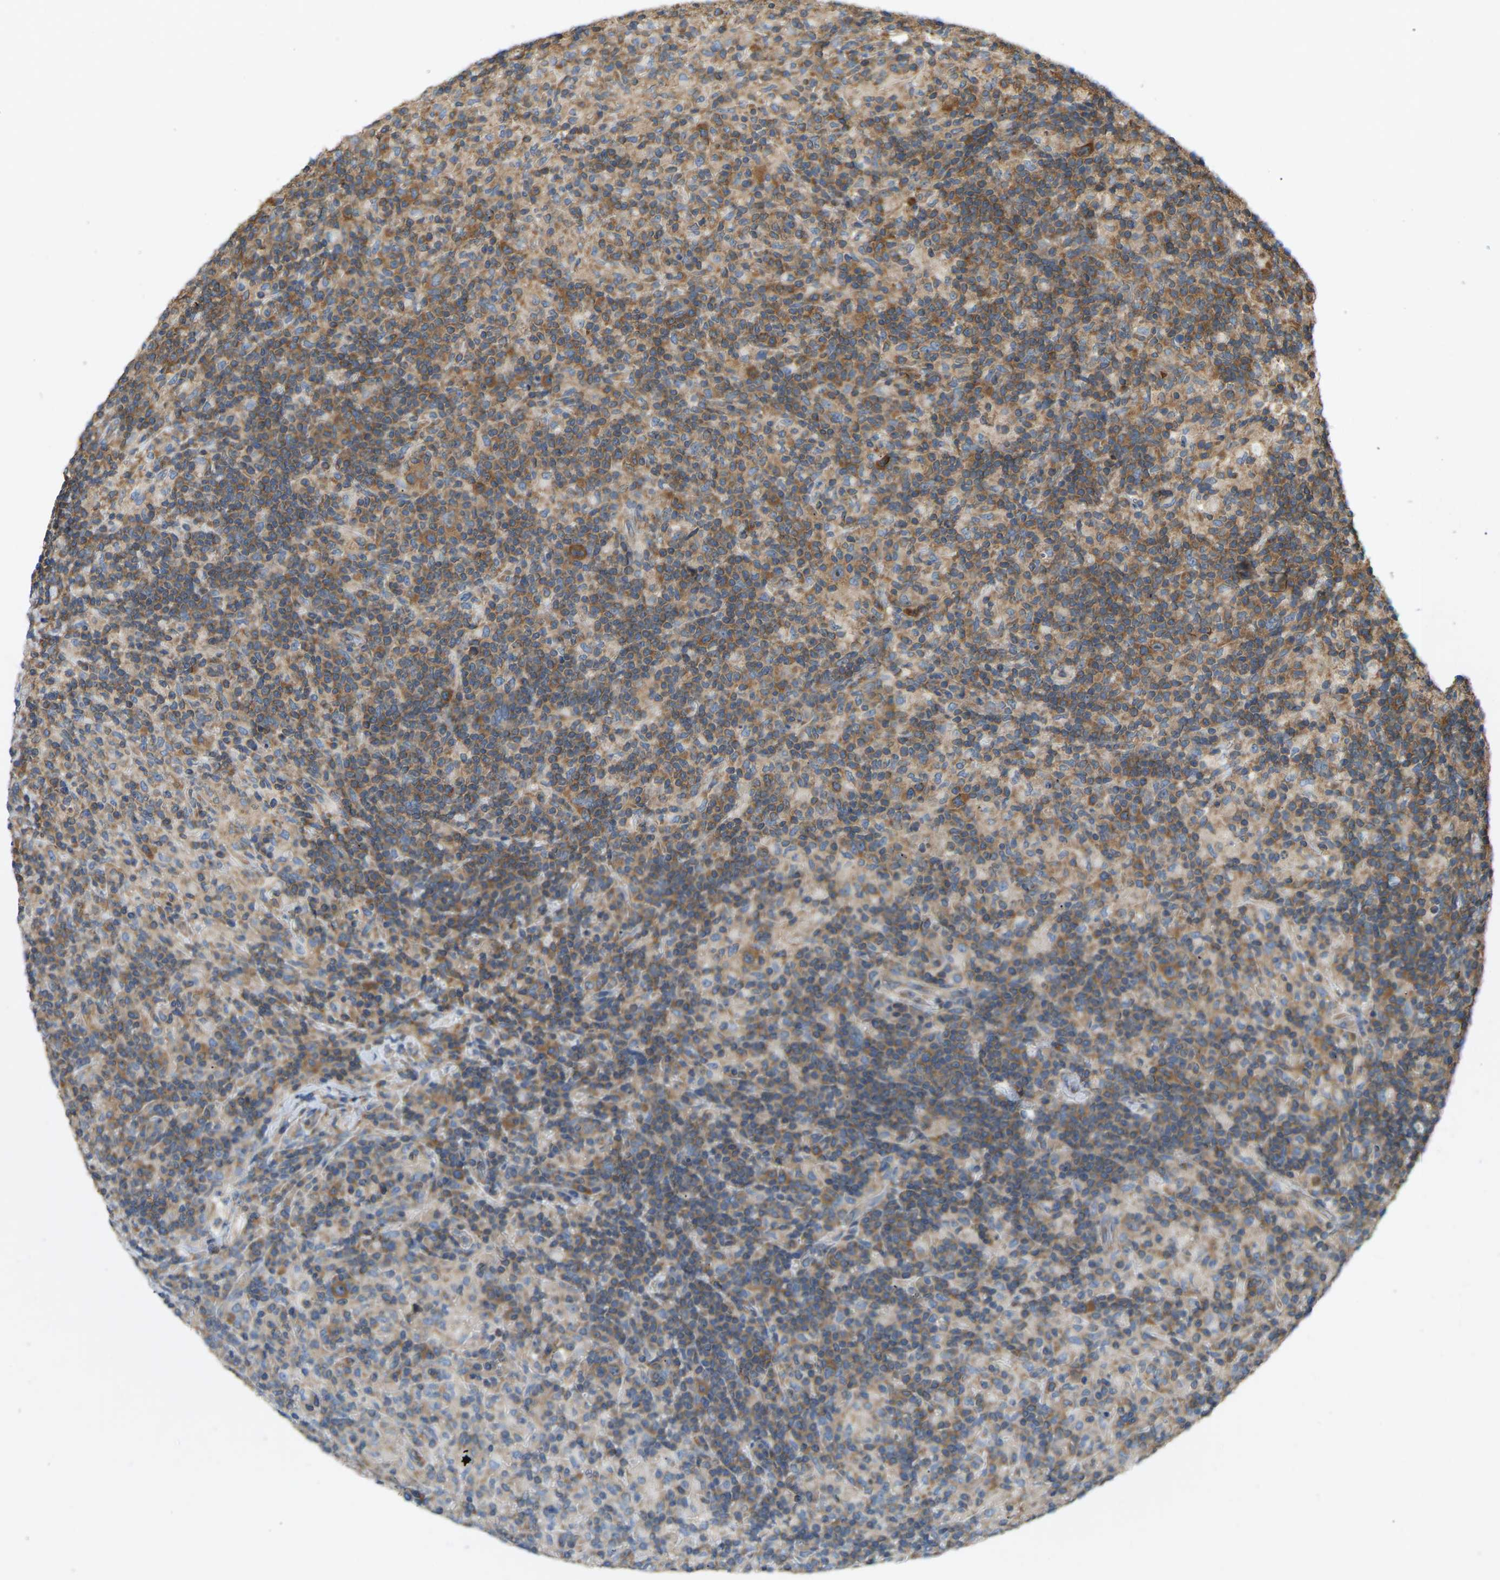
{"staining": {"intensity": "moderate", "quantity": ">75%", "location": "cytoplasmic/membranous"}, "tissue": "lymphoma", "cell_type": "Tumor cells", "image_type": "cancer", "snomed": [{"axis": "morphology", "description": "Hodgkin's disease, NOS"}, {"axis": "topography", "description": "Lymph node"}], "caption": "Hodgkin's disease stained for a protein displays moderate cytoplasmic/membranous positivity in tumor cells.", "gene": "RPS6KB2", "patient": {"sex": "male", "age": 70}}